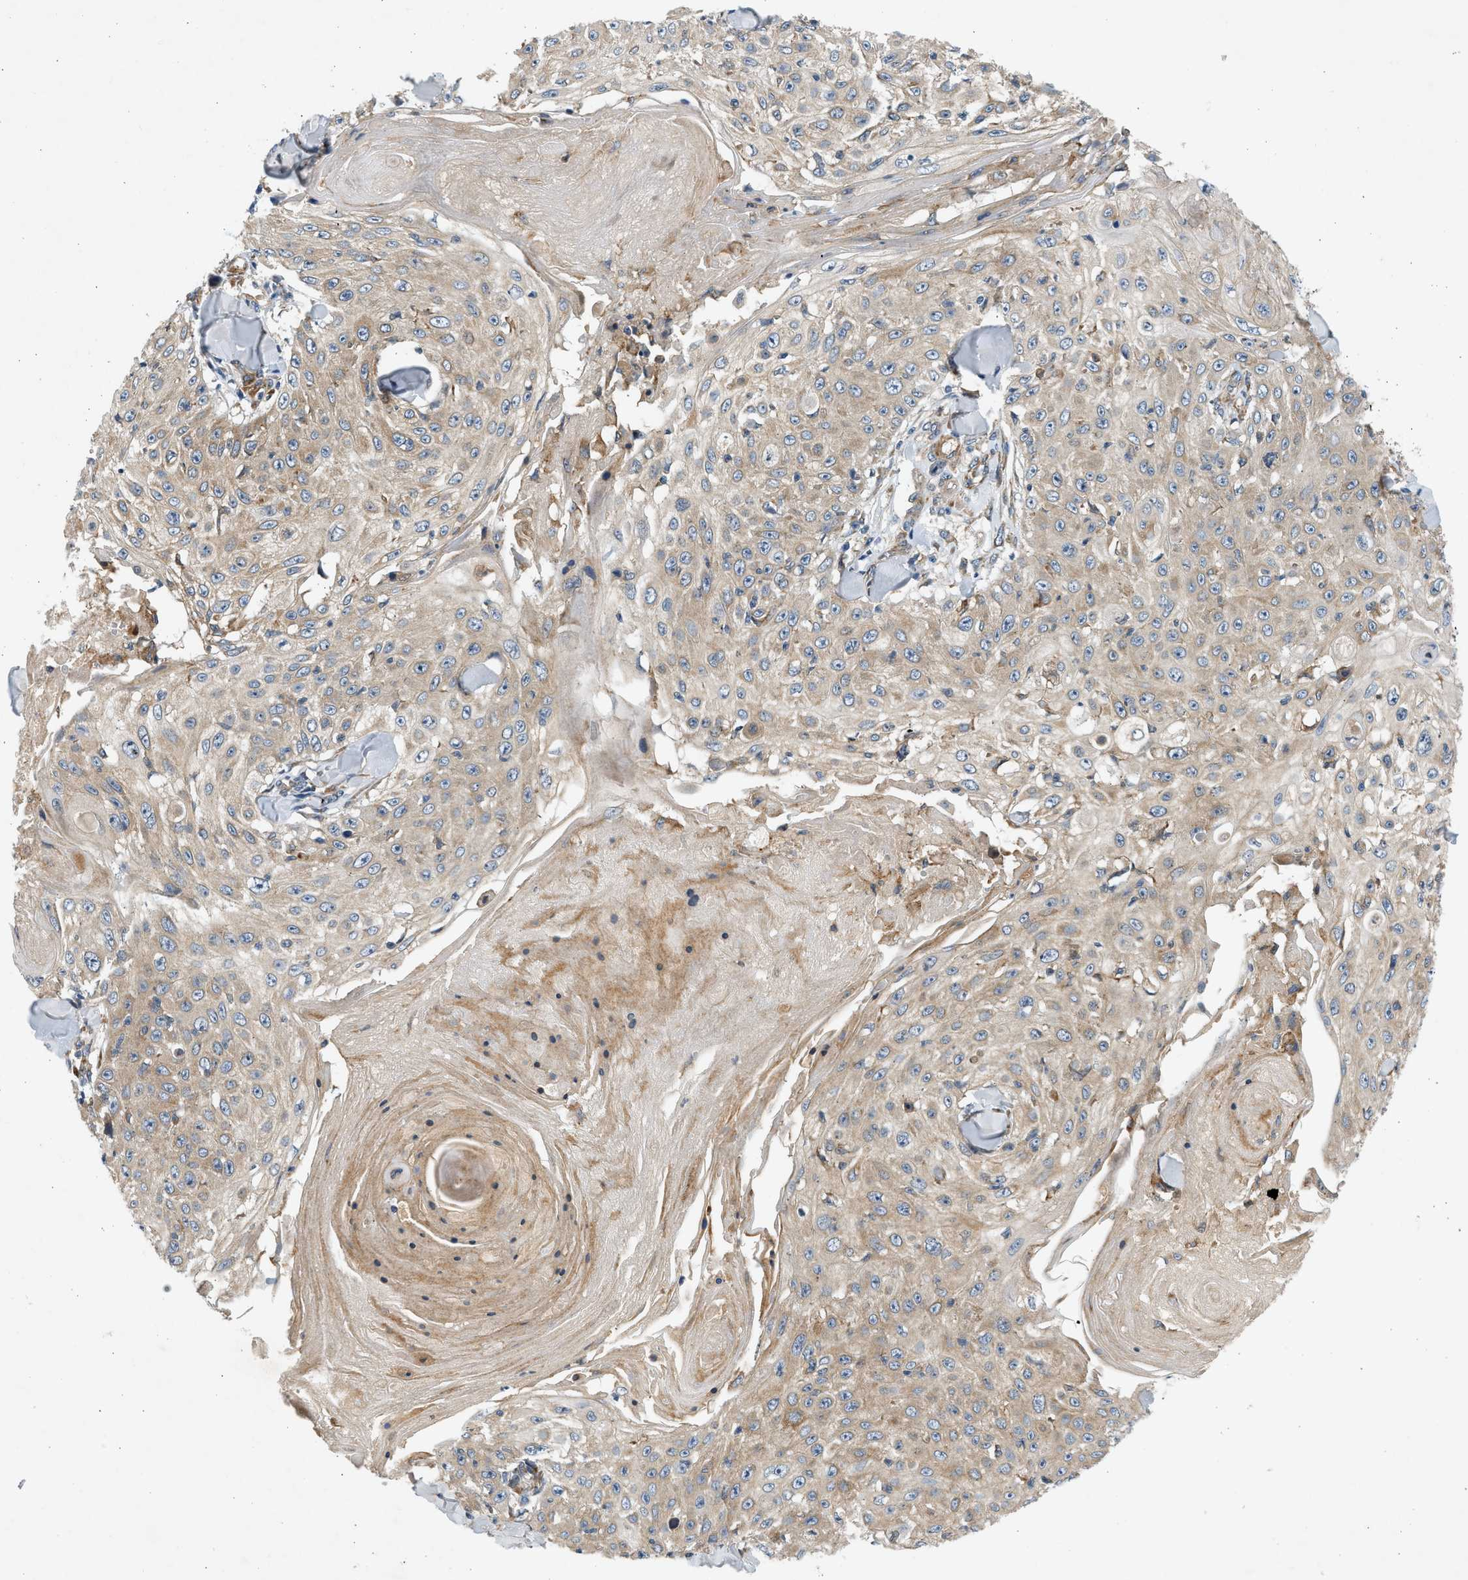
{"staining": {"intensity": "weak", "quantity": ">75%", "location": "cytoplasmic/membranous"}, "tissue": "skin cancer", "cell_type": "Tumor cells", "image_type": "cancer", "snomed": [{"axis": "morphology", "description": "Squamous cell carcinoma, NOS"}, {"axis": "topography", "description": "Skin"}], "caption": "Protein analysis of squamous cell carcinoma (skin) tissue exhibits weak cytoplasmic/membranous staining in about >75% of tumor cells. The staining is performed using DAB (3,3'-diaminobenzidine) brown chromogen to label protein expression. The nuclei are counter-stained blue using hematoxylin.", "gene": "KDELR2", "patient": {"sex": "male", "age": 86}}